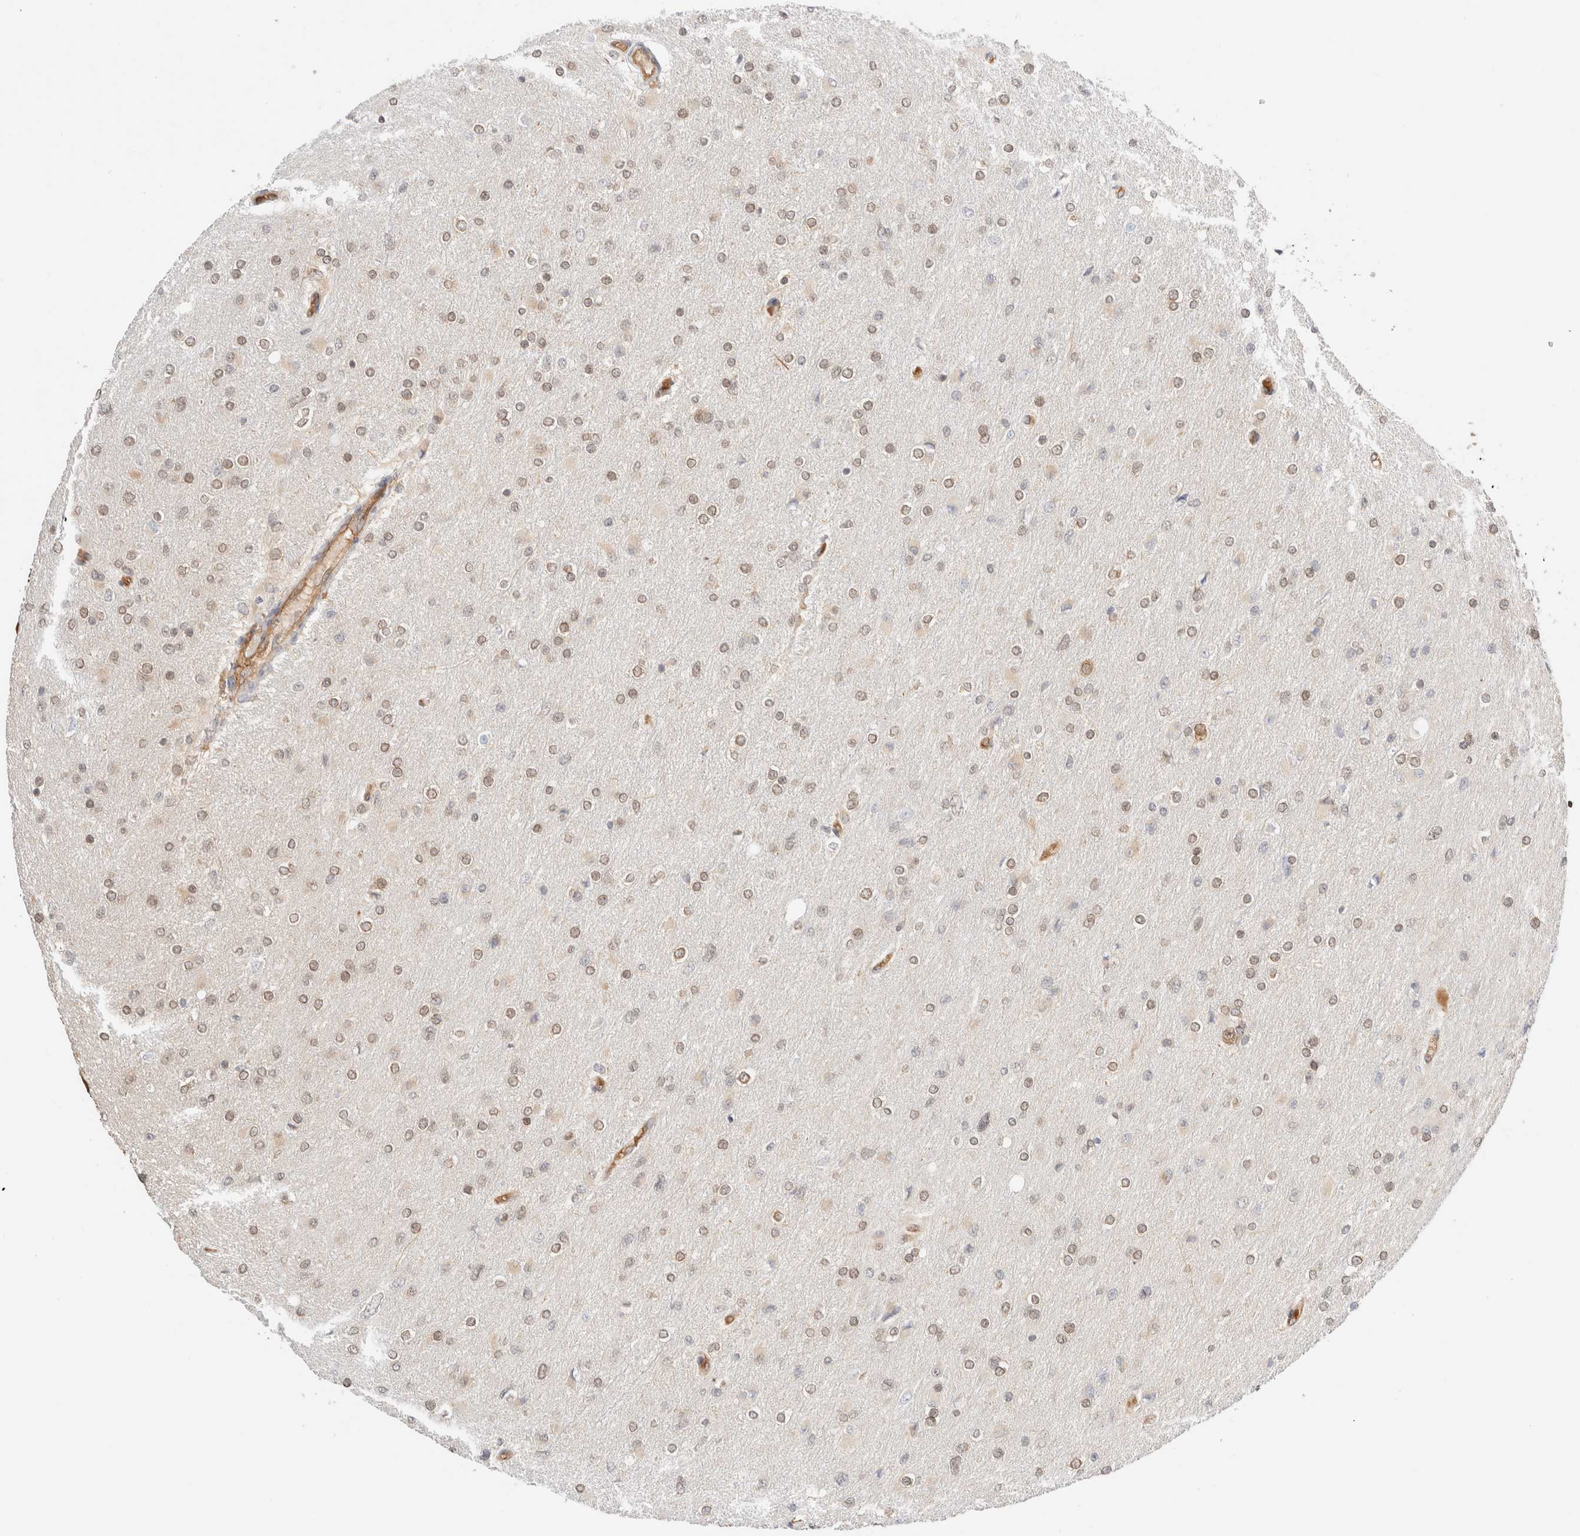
{"staining": {"intensity": "weak", "quantity": "25%-75%", "location": "cytoplasmic/membranous,nuclear"}, "tissue": "glioma", "cell_type": "Tumor cells", "image_type": "cancer", "snomed": [{"axis": "morphology", "description": "Glioma, malignant, High grade"}, {"axis": "topography", "description": "Cerebral cortex"}], "caption": "This histopathology image displays immunohistochemistry (IHC) staining of malignant glioma (high-grade), with low weak cytoplasmic/membranous and nuclear expression in about 25%-75% of tumor cells.", "gene": "SYVN1", "patient": {"sex": "female", "age": 36}}